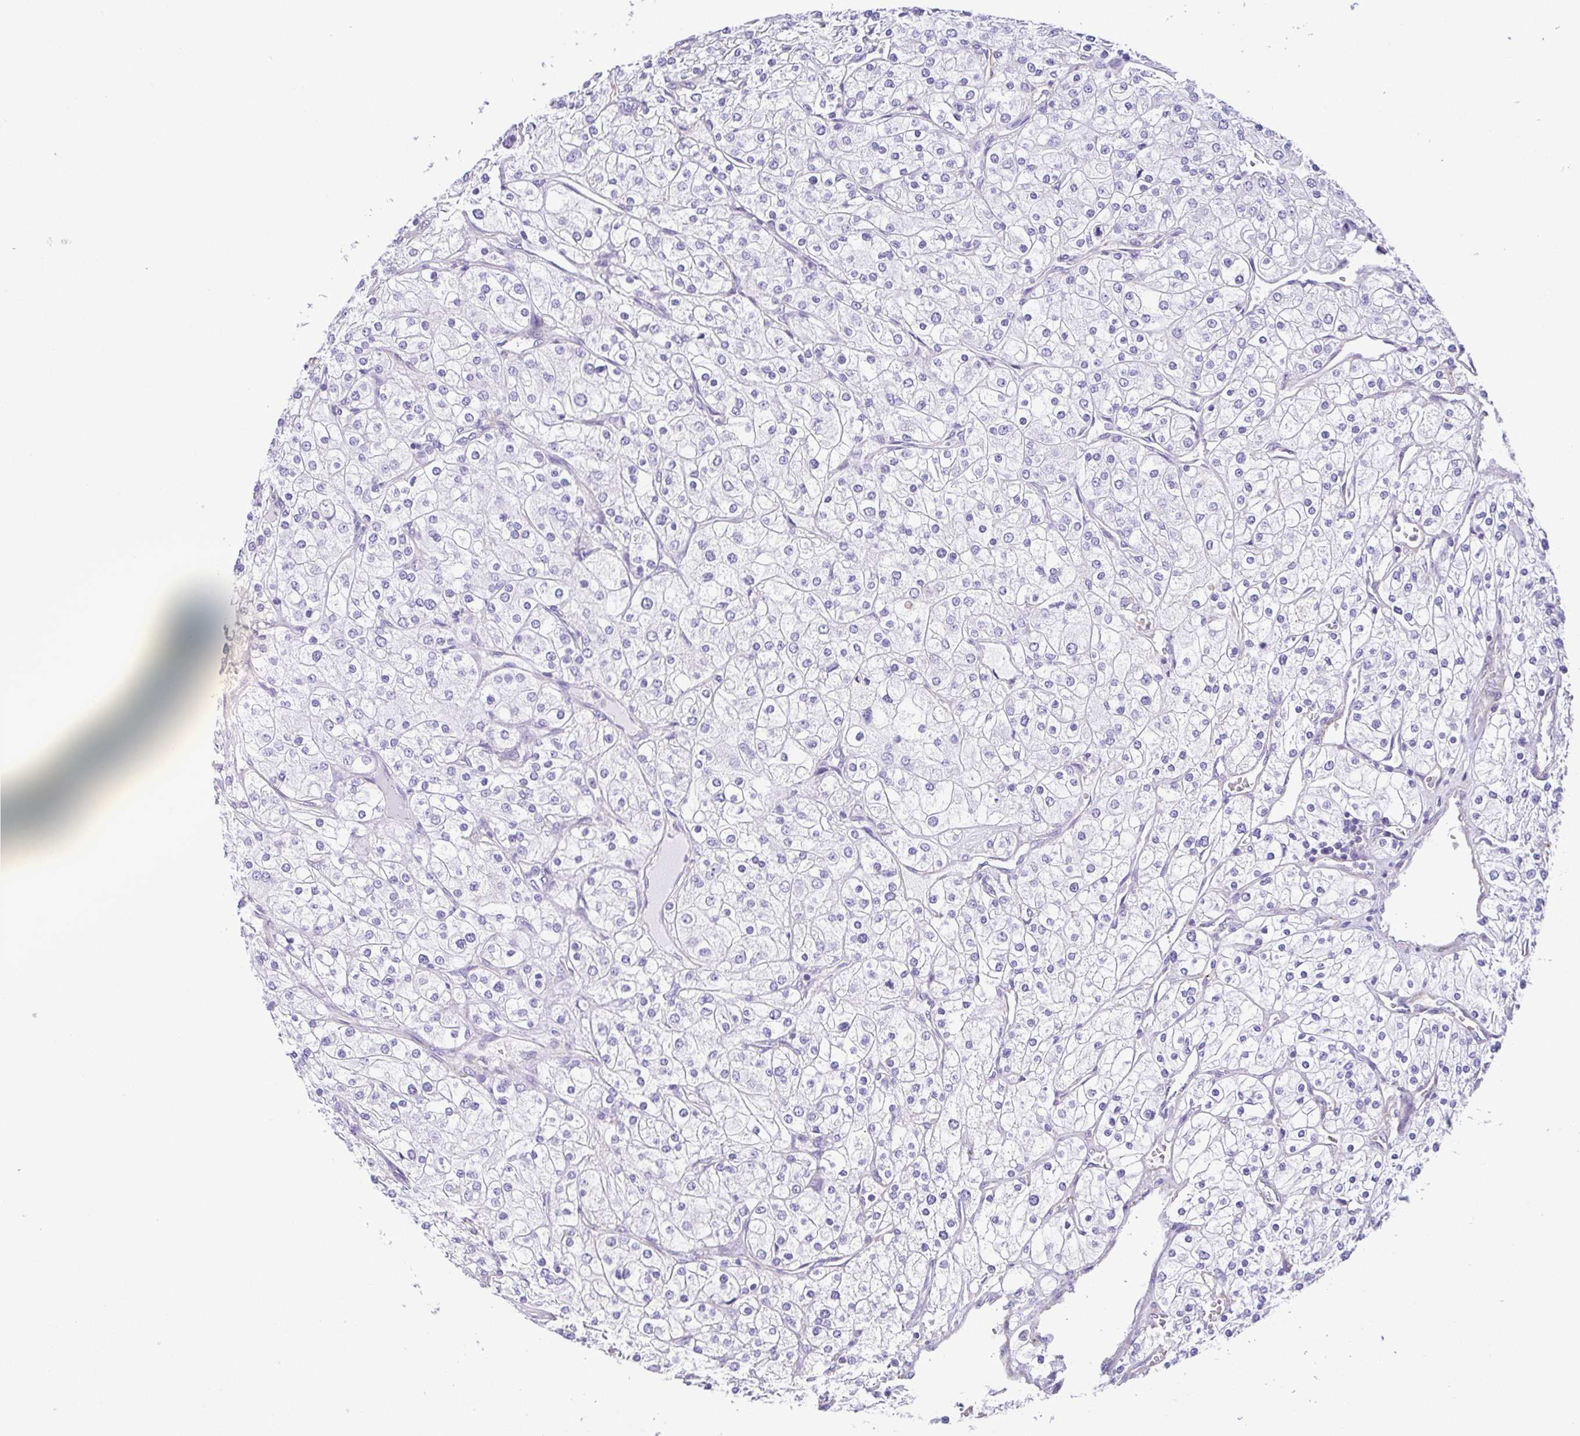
{"staining": {"intensity": "negative", "quantity": "none", "location": "none"}, "tissue": "renal cancer", "cell_type": "Tumor cells", "image_type": "cancer", "snomed": [{"axis": "morphology", "description": "Adenocarcinoma, NOS"}, {"axis": "topography", "description": "Kidney"}], "caption": "Tumor cells show no significant protein expression in renal cancer.", "gene": "MYL6", "patient": {"sex": "male", "age": 80}}